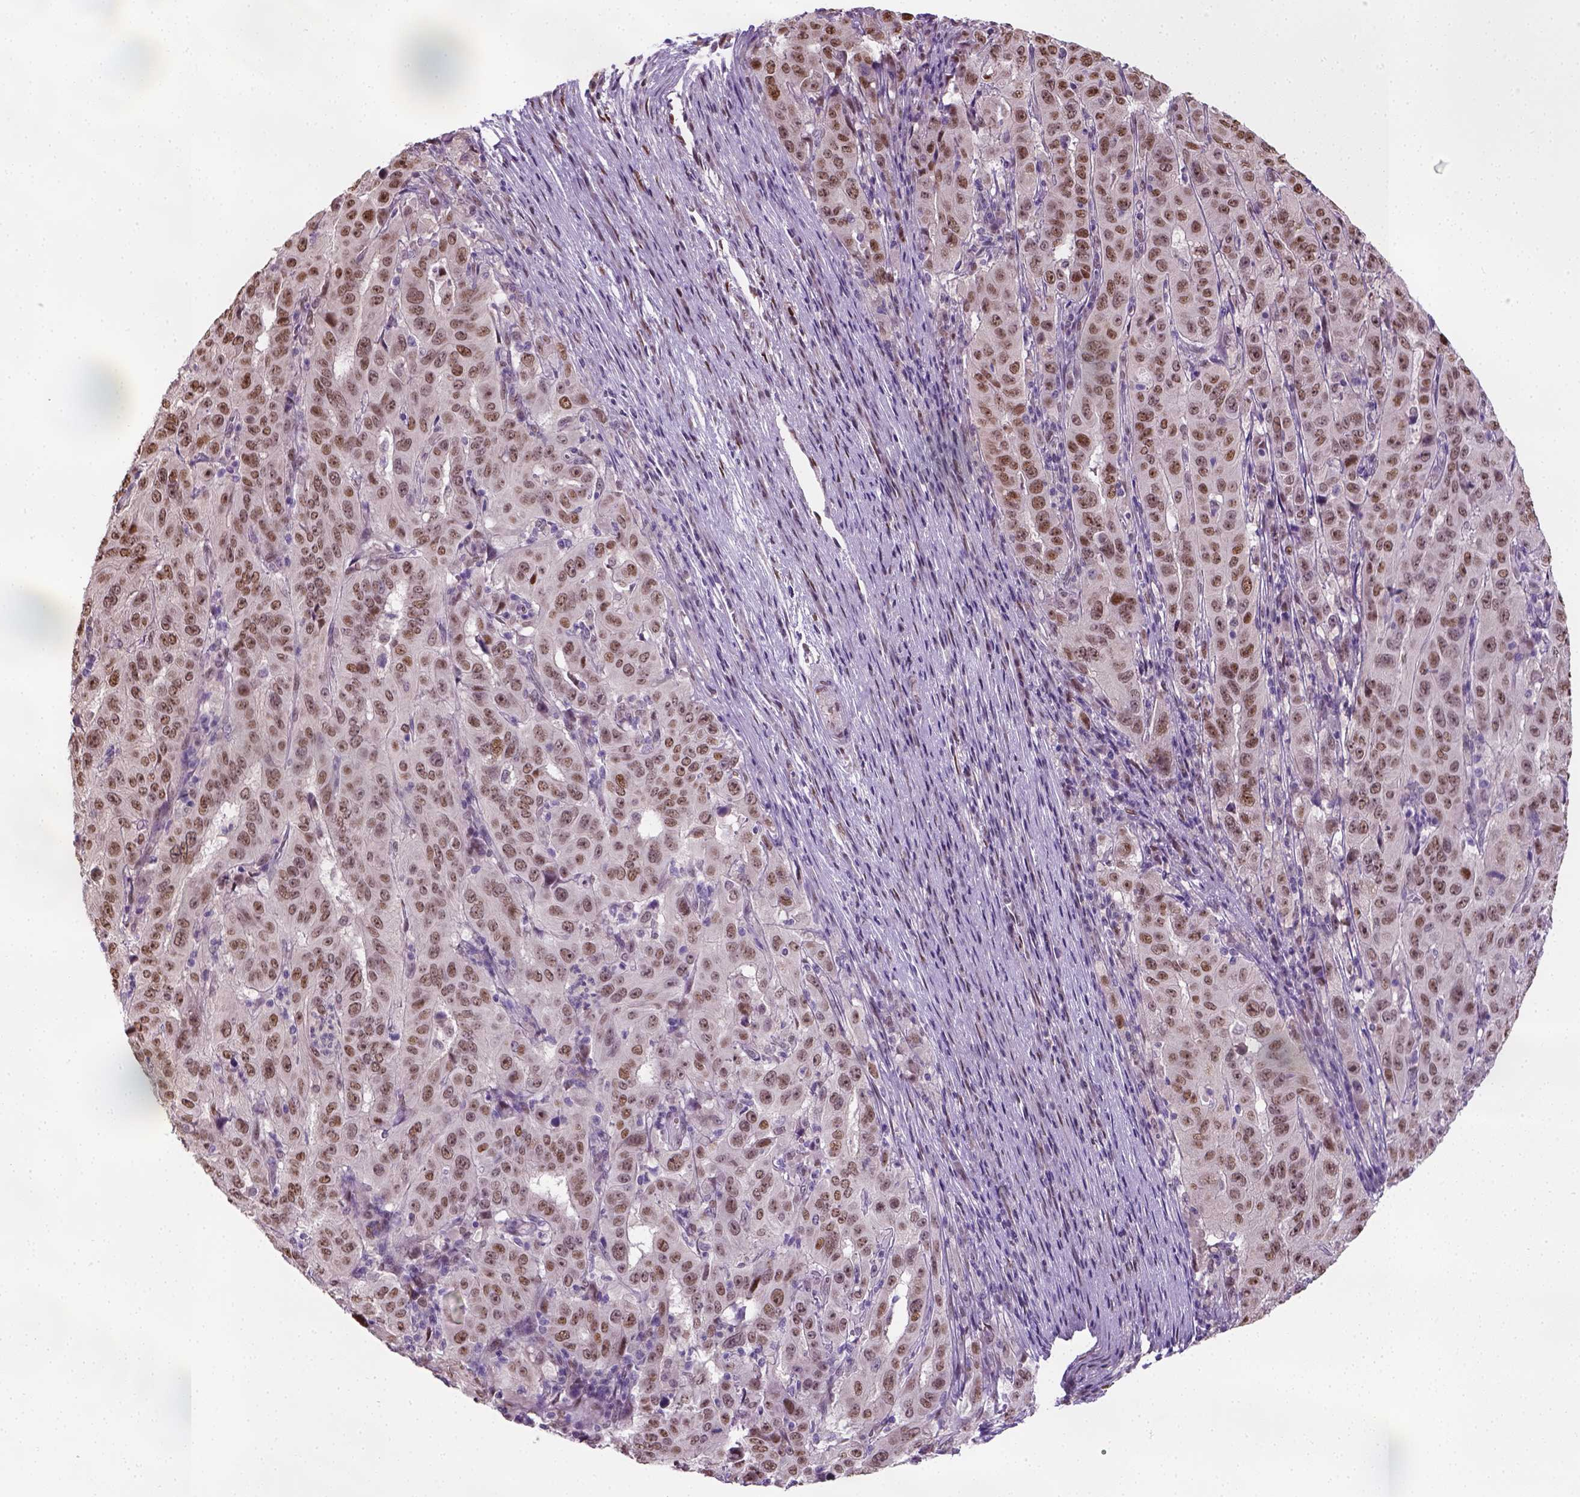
{"staining": {"intensity": "moderate", "quantity": ">75%", "location": "nuclear"}, "tissue": "pancreatic cancer", "cell_type": "Tumor cells", "image_type": "cancer", "snomed": [{"axis": "morphology", "description": "Adenocarcinoma, NOS"}, {"axis": "topography", "description": "Pancreas"}], "caption": "IHC (DAB (3,3'-diaminobenzidine)) staining of pancreatic cancer shows moderate nuclear protein expression in about >75% of tumor cells. The staining is performed using DAB brown chromogen to label protein expression. The nuclei are counter-stained blue using hematoxylin.", "gene": "C1orf112", "patient": {"sex": "male", "age": 63}}